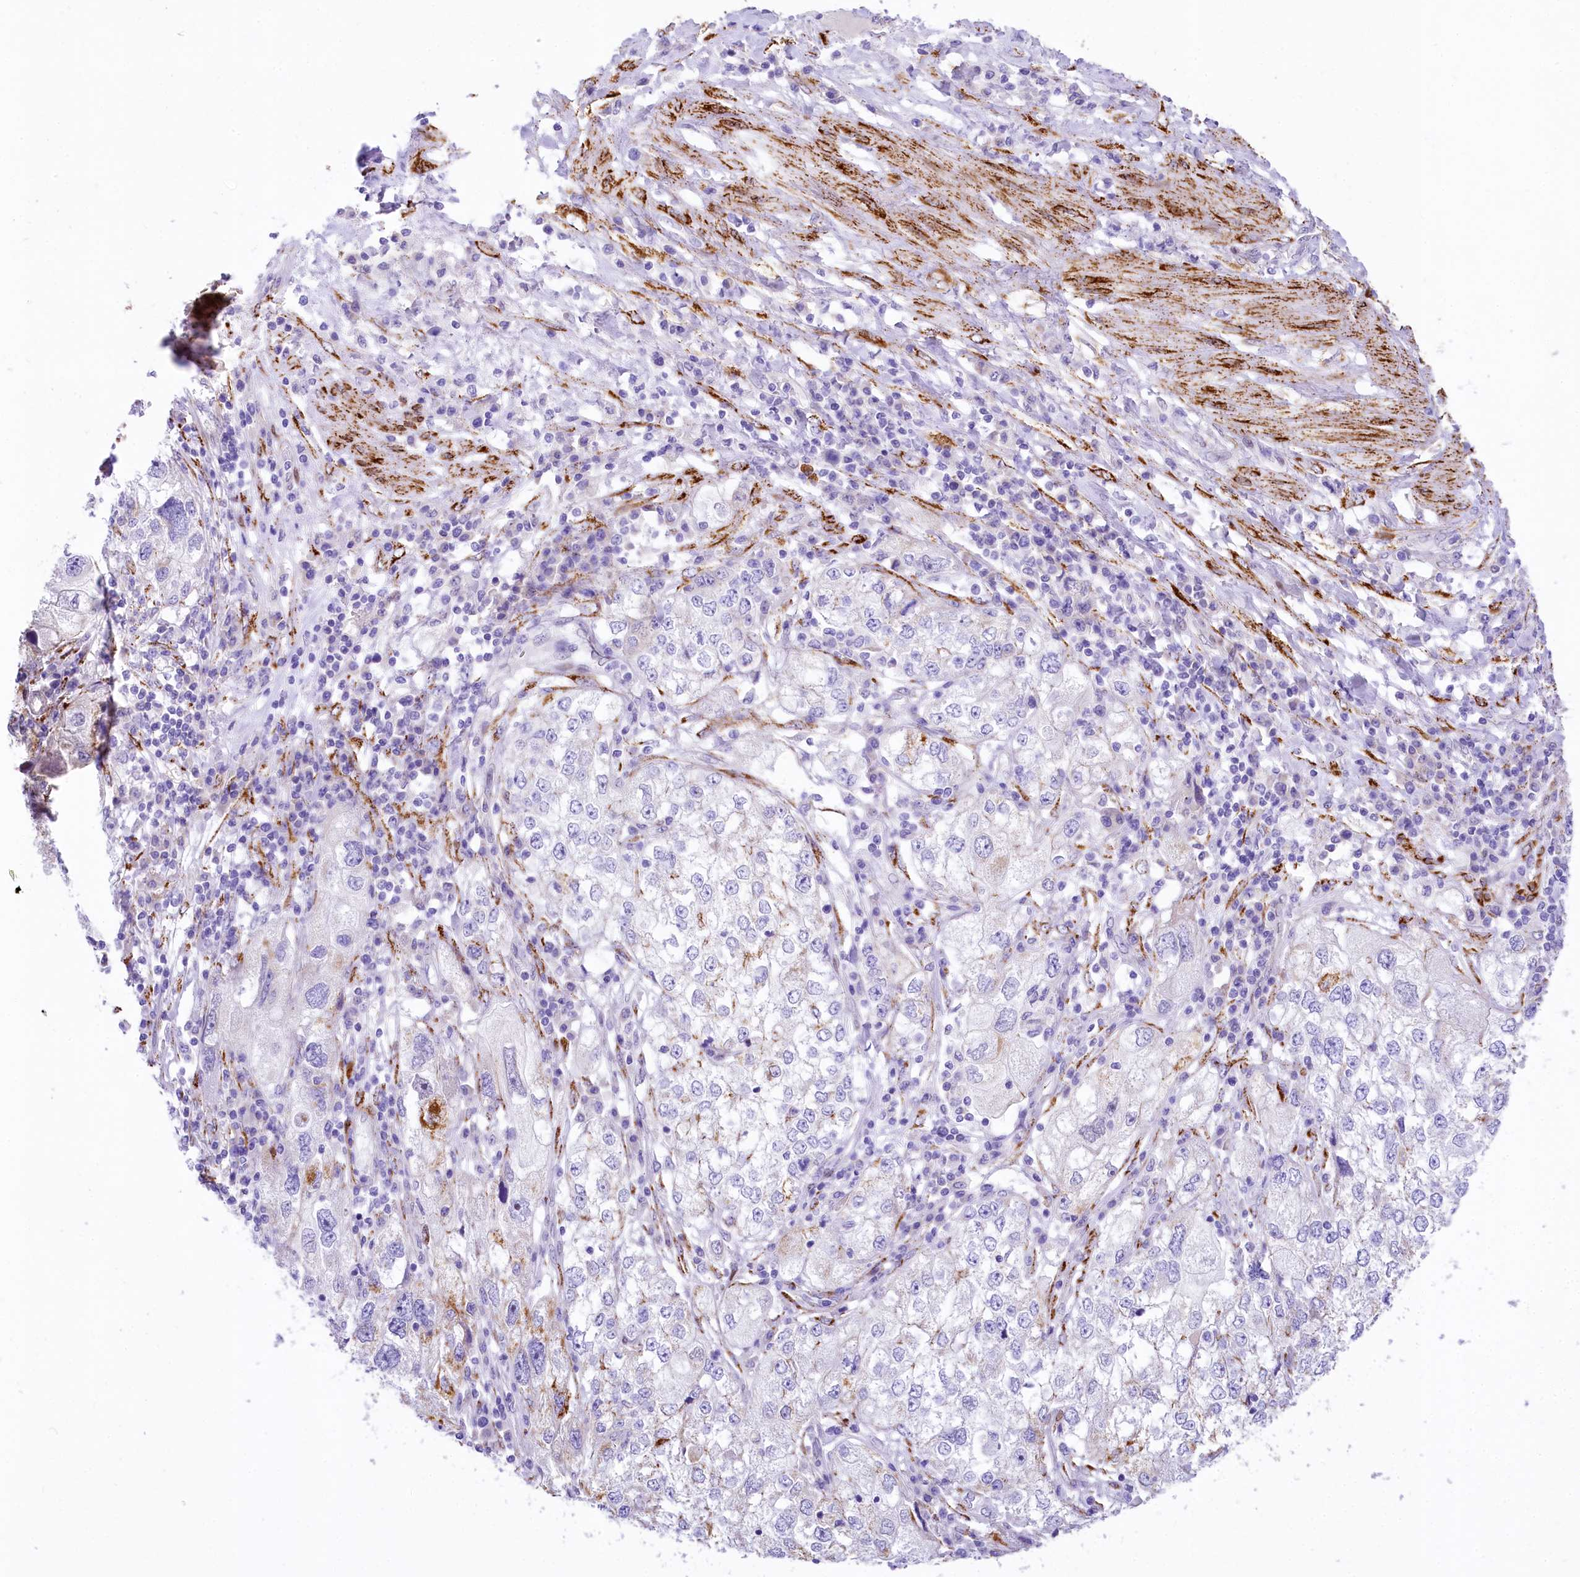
{"staining": {"intensity": "moderate", "quantity": "<25%", "location": "cytoplasmic/membranous"}, "tissue": "endometrial cancer", "cell_type": "Tumor cells", "image_type": "cancer", "snomed": [{"axis": "morphology", "description": "Adenocarcinoma, NOS"}, {"axis": "topography", "description": "Endometrium"}], "caption": "Protein staining demonstrates moderate cytoplasmic/membranous staining in about <25% of tumor cells in endometrial cancer. Using DAB (3,3'-diaminobenzidine) (brown) and hematoxylin (blue) stains, captured at high magnification using brightfield microscopy.", "gene": "PPIP5K2", "patient": {"sex": "female", "age": 49}}